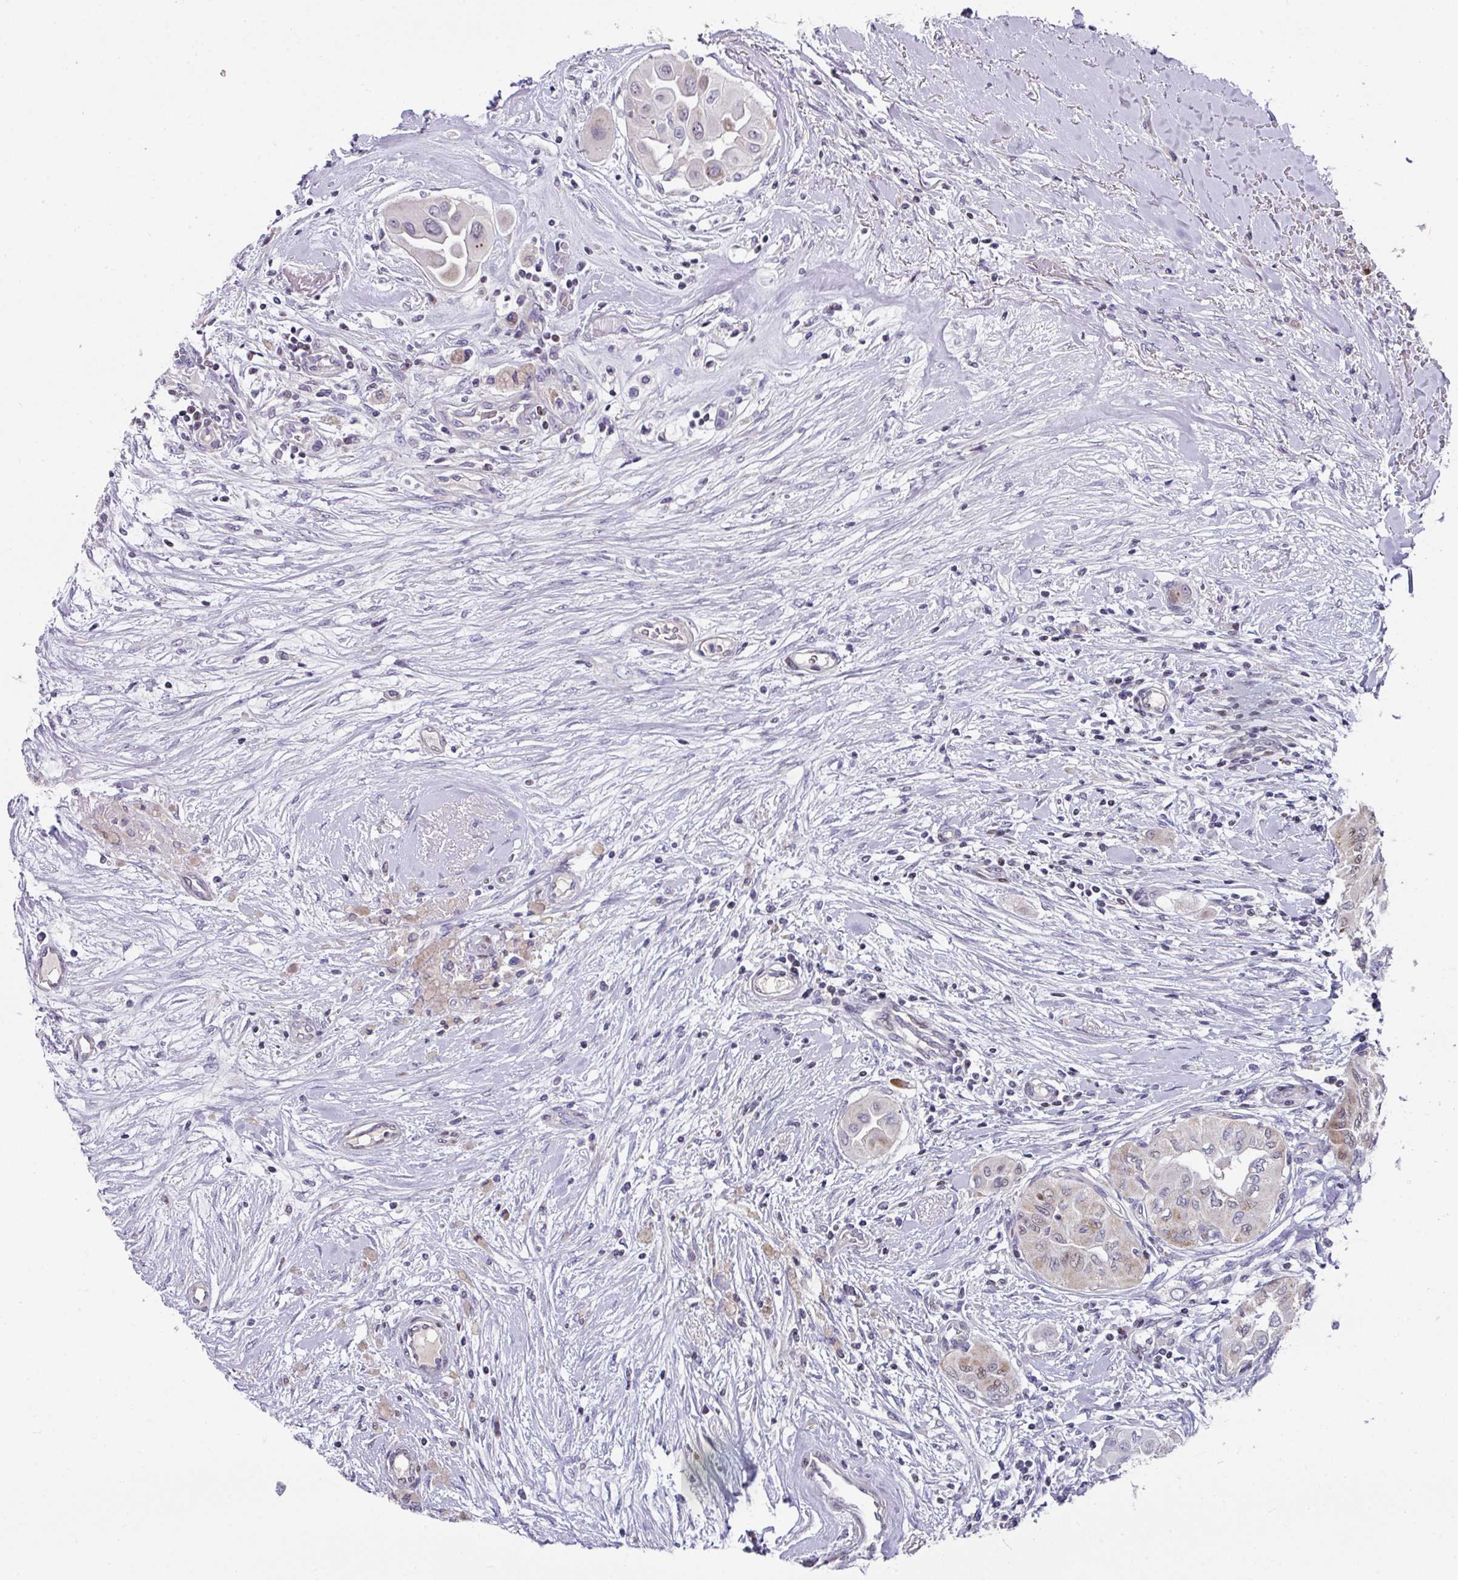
{"staining": {"intensity": "weak", "quantity": "<25%", "location": "cytoplasmic/membranous"}, "tissue": "thyroid cancer", "cell_type": "Tumor cells", "image_type": "cancer", "snomed": [{"axis": "morphology", "description": "Papillary adenocarcinoma, NOS"}, {"axis": "topography", "description": "Thyroid gland"}], "caption": "Tumor cells are negative for brown protein staining in thyroid cancer.", "gene": "CBX7", "patient": {"sex": "female", "age": 59}}